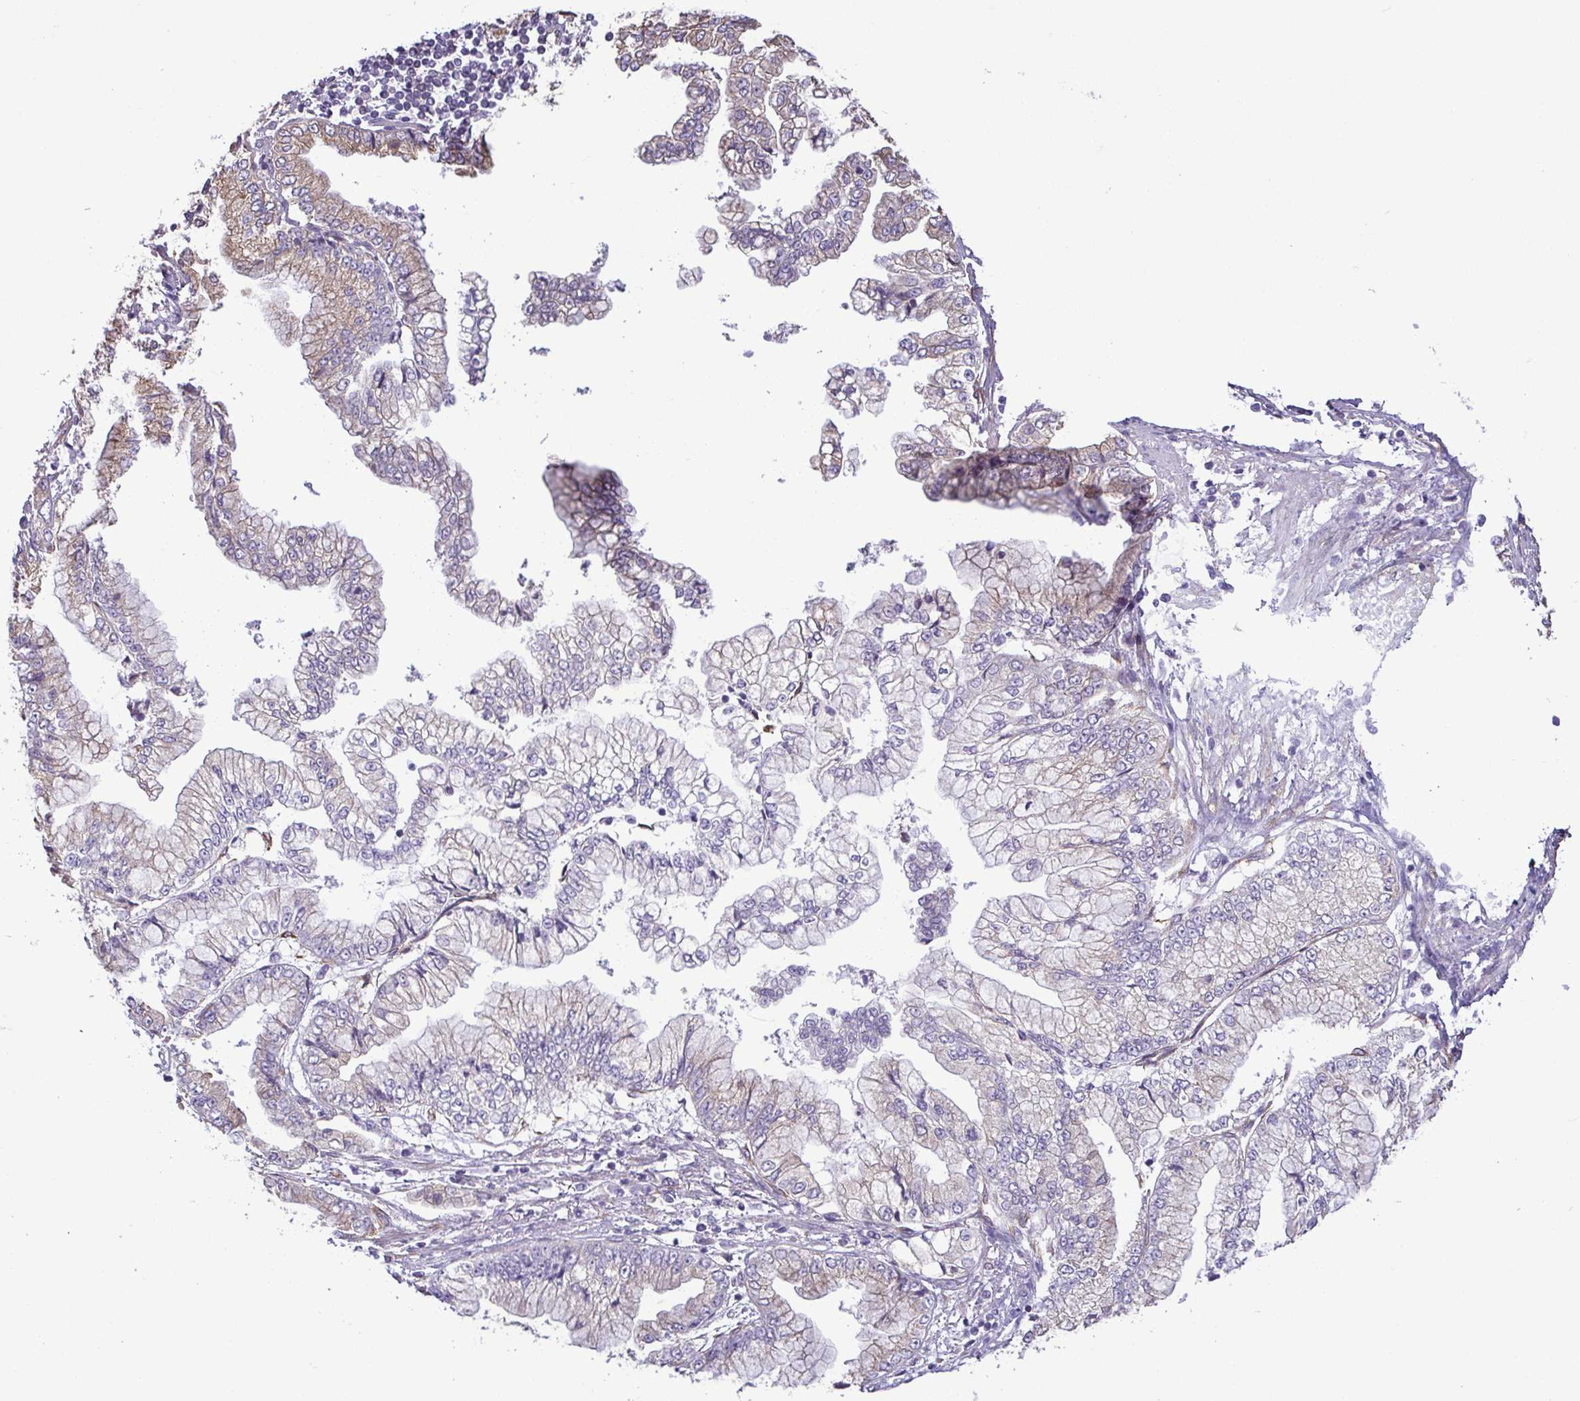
{"staining": {"intensity": "negative", "quantity": "none", "location": "none"}, "tissue": "stomach cancer", "cell_type": "Tumor cells", "image_type": "cancer", "snomed": [{"axis": "morphology", "description": "Adenocarcinoma, NOS"}, {"axis": "topography", "description": "Stomach, upper"}], "caption": "Tumor cells are negative for protein expression in human stomach cancer.", "gene": "MYL10", "patient": {"sex": "female", "age": 74}}